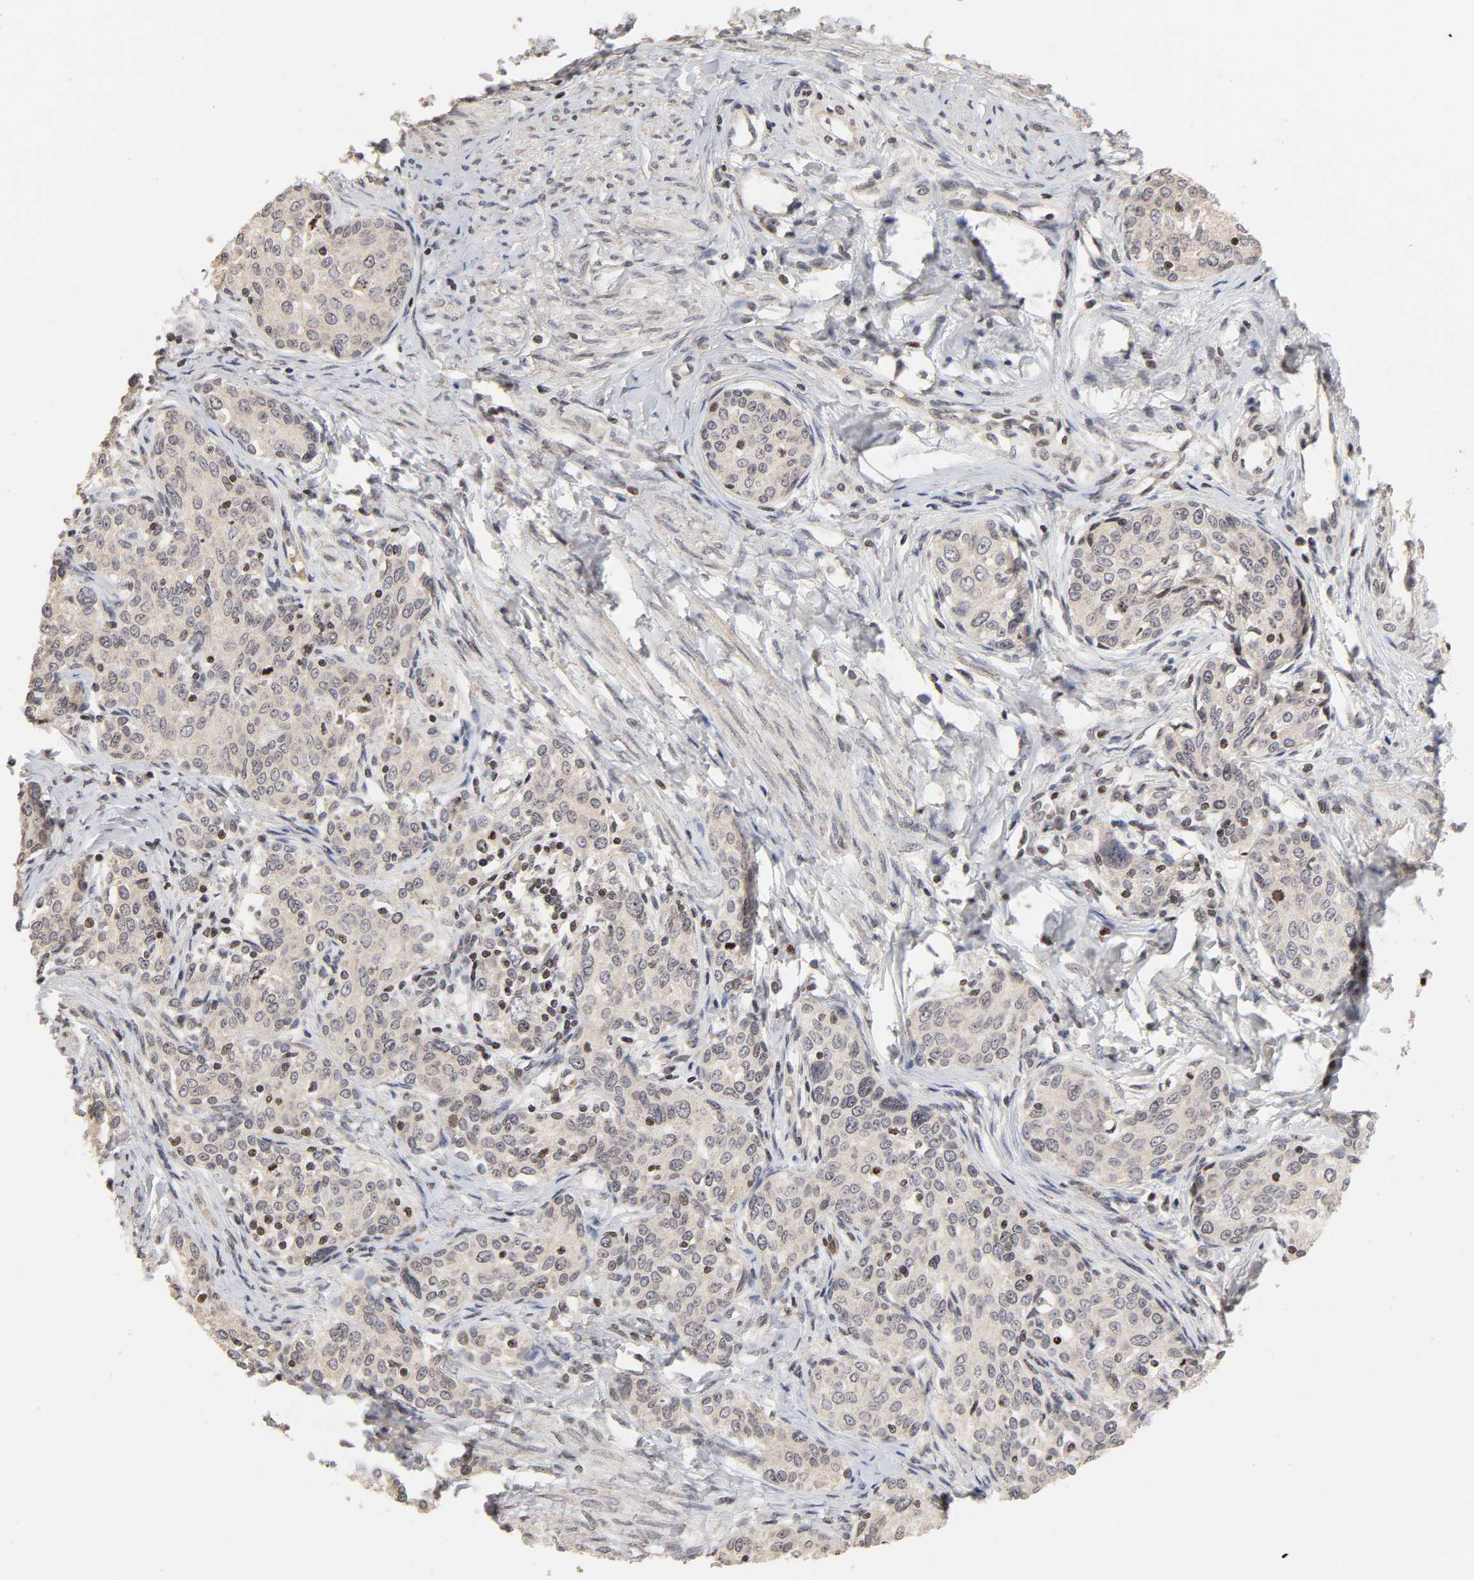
{"staining": {"intensity": "weak", "quantity": "<25%", "location": "nuclear"}, "tissue": "cervical cancer", "cell_type": "Tumor cells", "image_type": "cancer", "snomed": [{"axis": "morphology", "description": "Squamous cell carcinoma, NOS"}, {"axis": "morphology", "description": "Adenocarcinoma, NOS"}, {"axis": "topography", "description": "Cervix"}], "caption": "The photomicrograph exhibits no significant positivity in tumor cells of adenocarcinoma (cervical).", "gene": "ZNF473", "patient": {"sex": "female", "age": 52}}